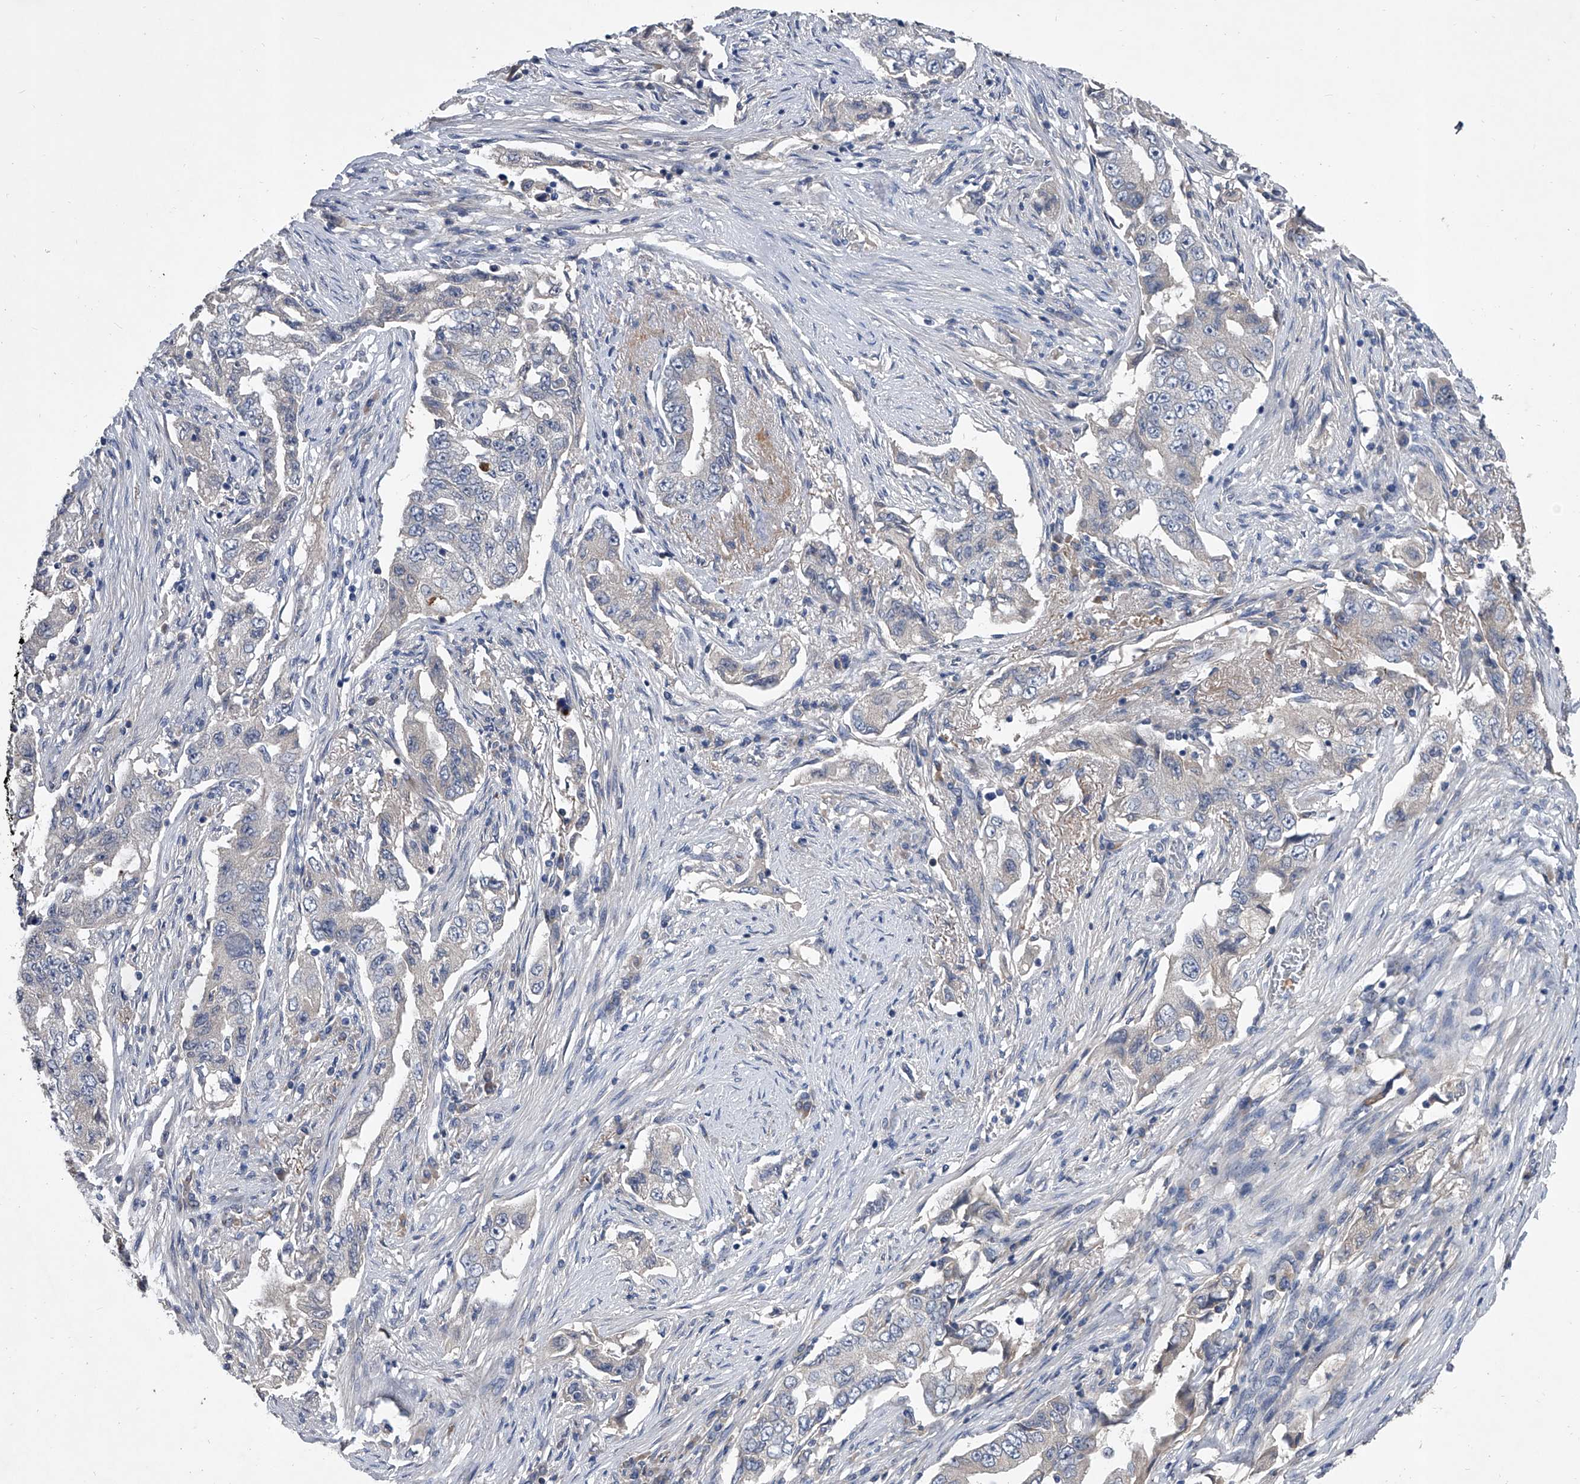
{"staining": {"intensity": "negative", "quantity": "none", "location": "none"}, "tissue": "lung cancer", "cell_type": "Tumor cells", "image_type": "cancer", "snomed": [{"axis": "morphology", "description": "Adenocarcinoma, NOS"}, {"axis": "topography", "description": "Lung"}], "caption": "The IHC photomicrograph has no significant staining in tumor cells of adenocarcinoma (lung) tissue.", "gene": "C5", "patient": {"sex": "female", "age": 51}}